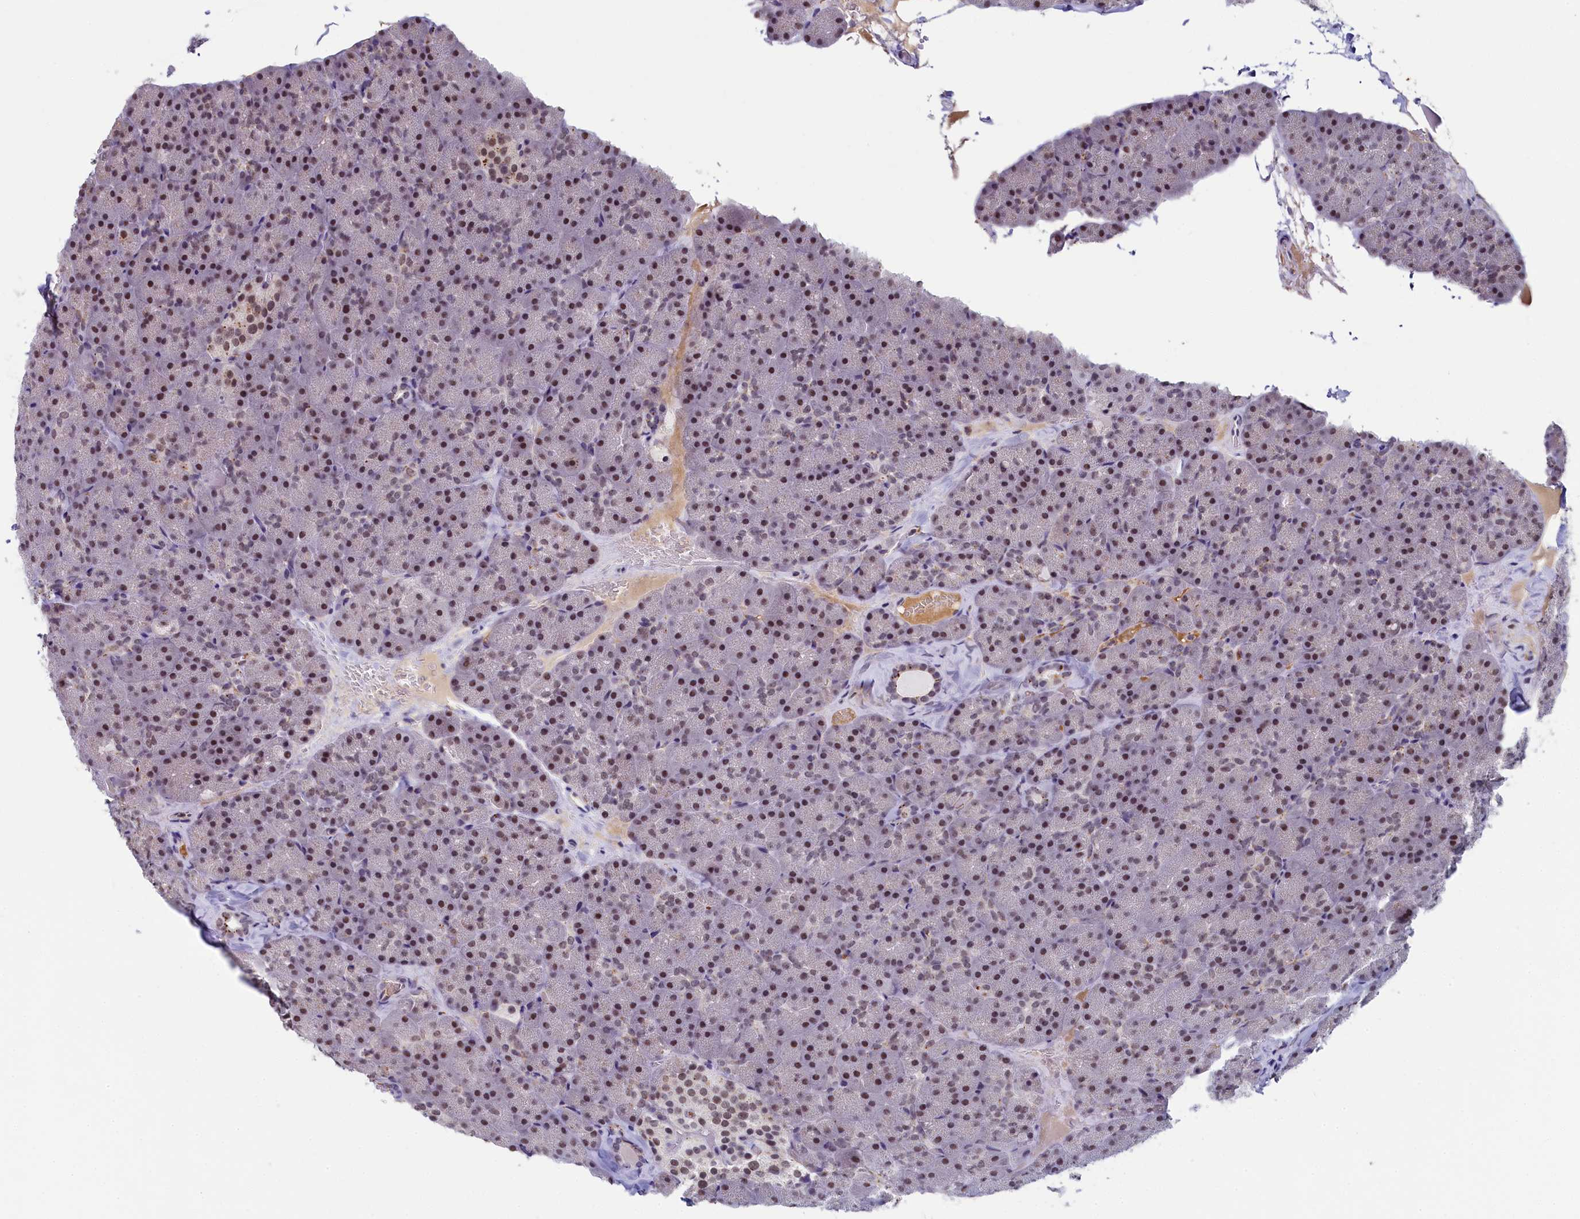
{"staining": {"intensity": "moderate", "quantity": ">75%", "location": "nuclear"}, "tissue": "pancreas", "cell_type": "Exocrine glandular cells", "image_type": "normal", "snomed": [{"axis": "morphology", "description": "Normal tissue, NOS"}, {"axis": "topography", "description": "Pancreas"}], "caption": "Exocrine glandular cells demonstrate moderate nuclear positivity in approximately >75% of cells in benign pancreas. (IHC, brightfield microscopy, high magnification).", "gene": "INTS14", "patient": {"sex": "male", "age": 36}}